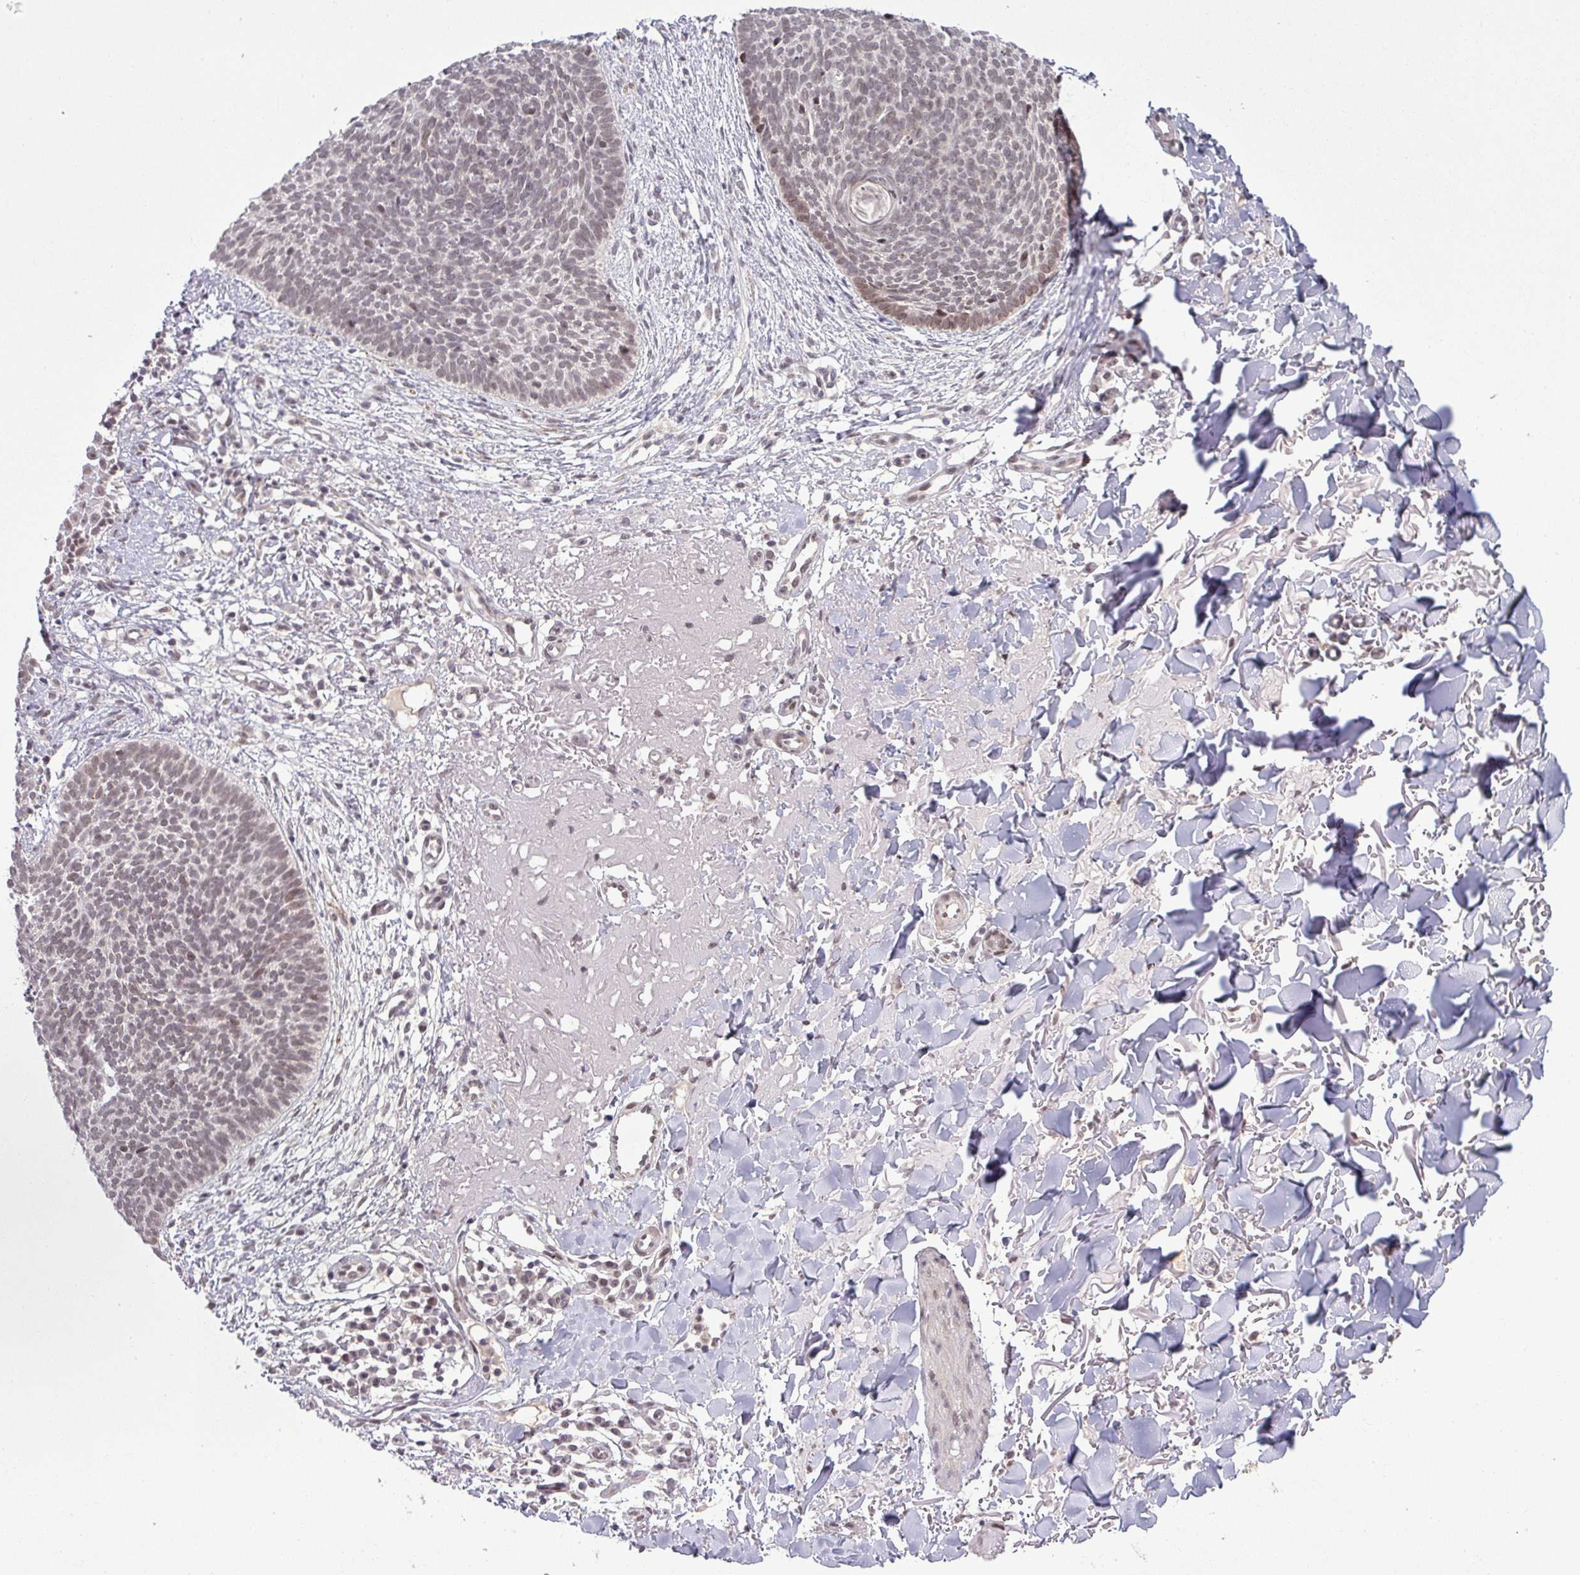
{"staining": {"intensity": "weak", "quantity": ">75%", "location": "nuclear"}, "tissue": "skin cancer", "cell_type": "Tumor cells", "image_type": "cancer", "snomed": [{"axis": "morphology", "description": "Basal cell carcinoma"}, {"axis": "topography", "description": "Skin"}], "caption": "Protein staining demonstrates weak nuclear expression in about >75% of tumor cells in skin cancer (basal cell carcinoma).", "gene": "PTPN20", "patient": {"sex": "male", "age": 84}}